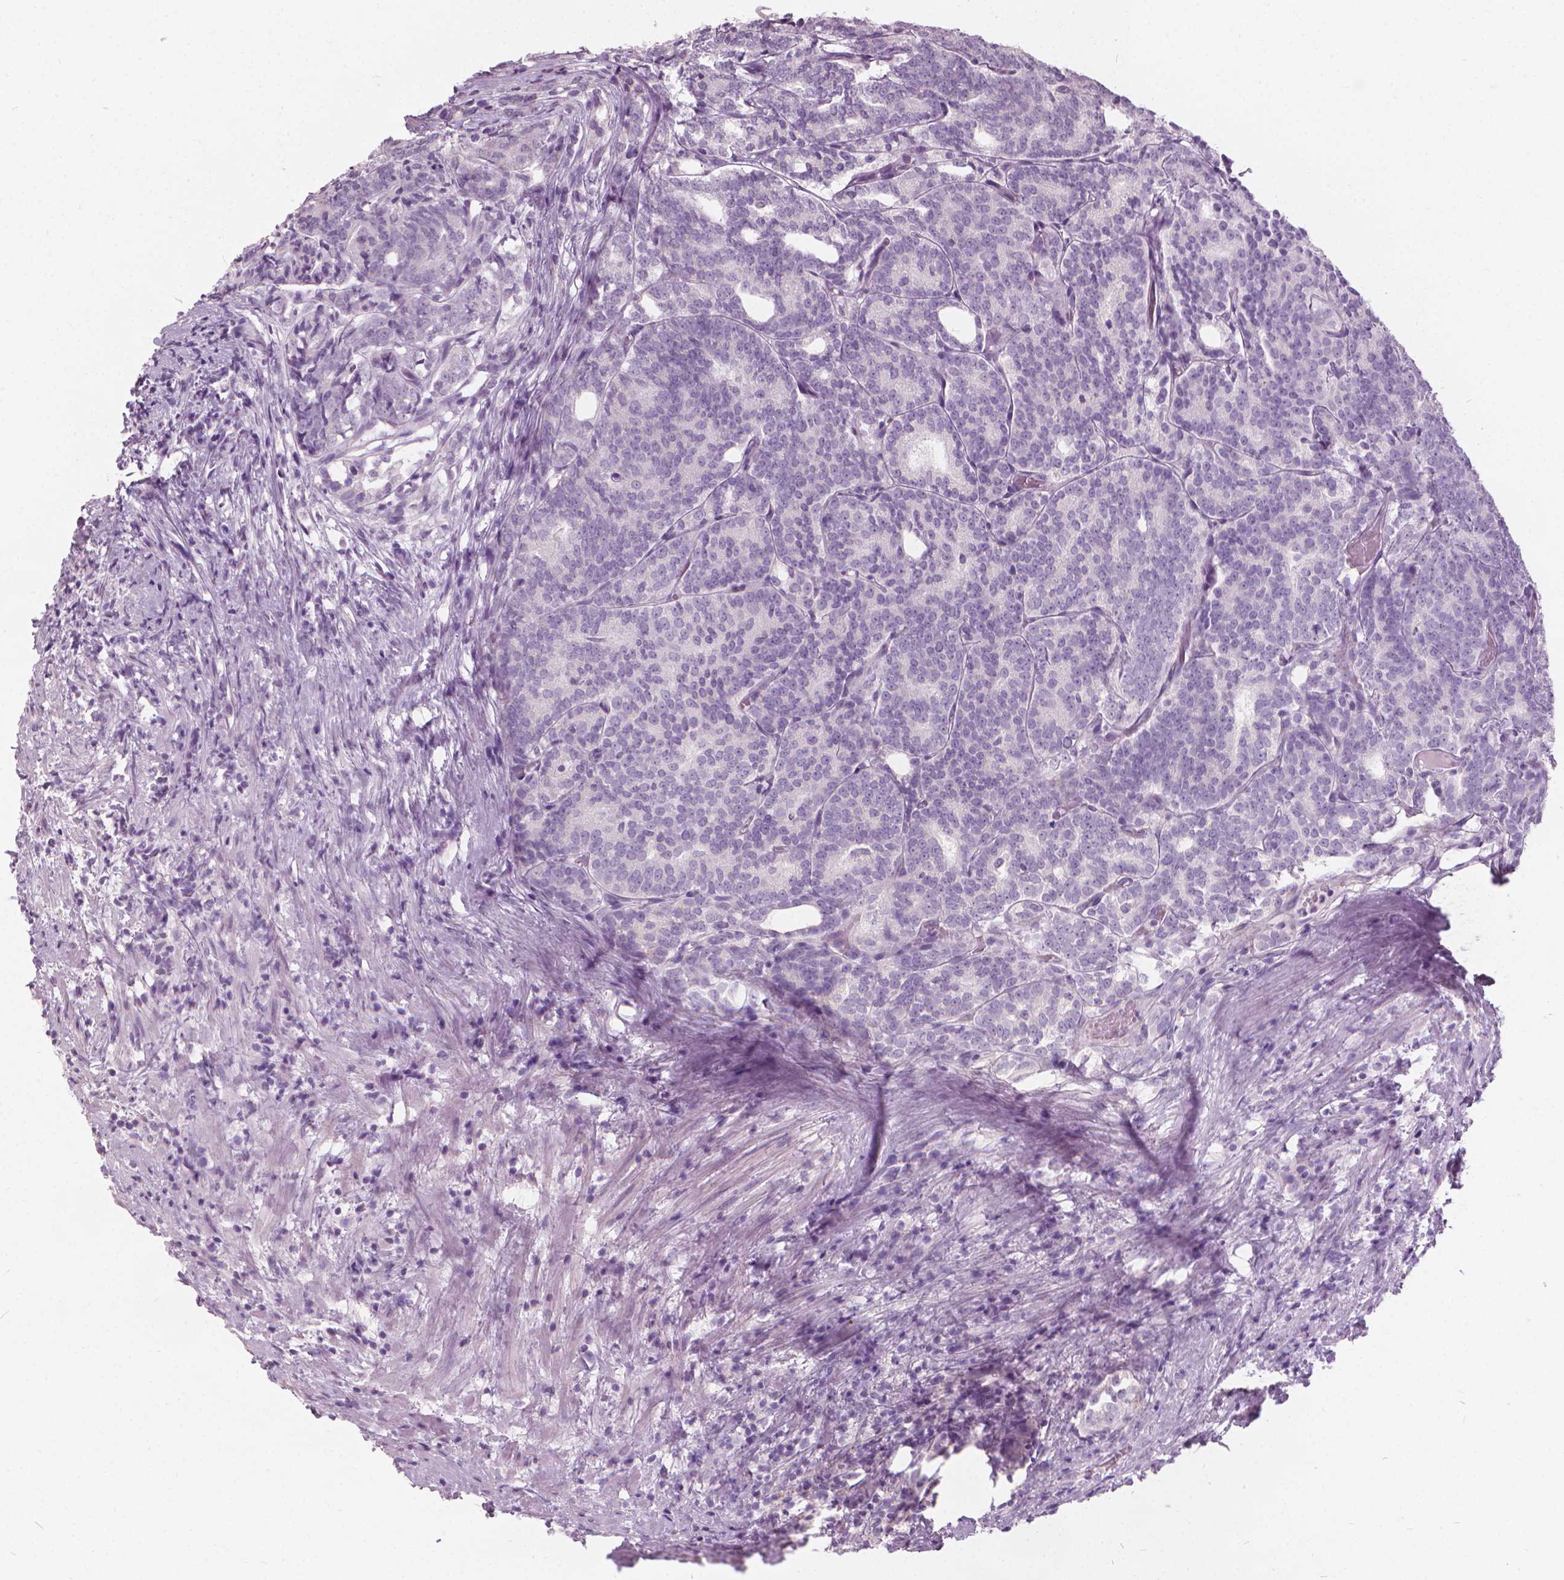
{"staining": {"intensity": "negative", "quantity": "none", "location": "none"}, "tissue": "prostate cancer", "cell_type": "Tumor cells", "image_type": "cancer", "snomed": [{"axis": "morphology", "description": "Adenocarcinoma, High grade"}, {"axis": "topography", "description": "Prostate"}], "caption": "Tumor cells show no significant protein staining in adenocarcinoma (high-grade) (prostate).", "gene": "DNM1", "patient": {"sex": "male", "age": 53}}